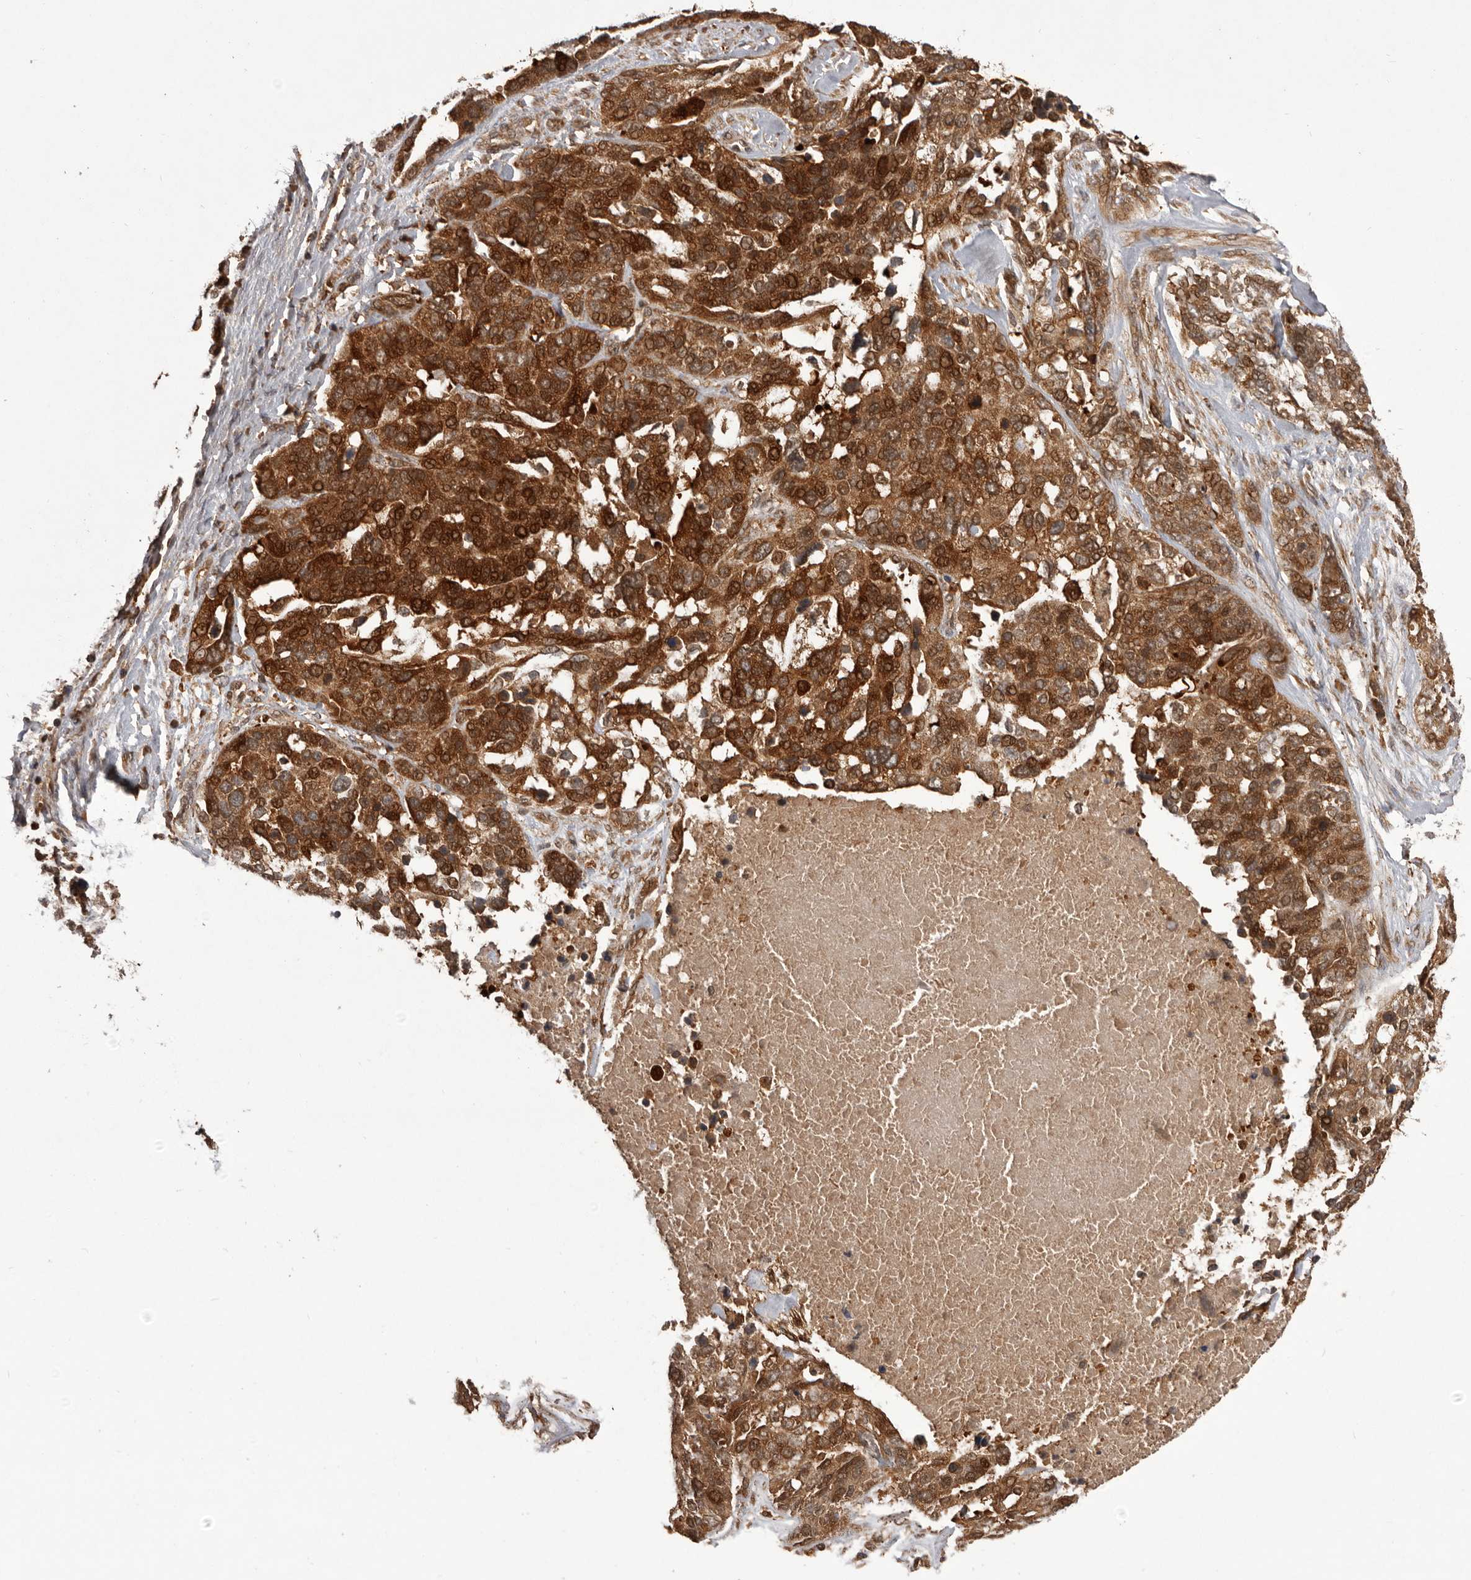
{"staining": {"intensity": "strong", "quantity": ">75%", "location": "cytoplasmic/membranous"}, "tissue": "ovarian cancer", "cell_type": "Tumor cells", "image_type": "cancer", "snomed": [{"axis": "morphology", "description": "Cystadenocarcinoma, serous, NOS"}, {"axis": "topography", "description": "Ovary"}], "caption": "A brown stain labels strong cytoplasmic/membranous staining of a protein in ovarian cancer (serous cystadenocarcinoma) tumor cells. The staining was performed using DAB (3,3'-diaminobenzidine) to visualize the protein expression in brown, while the nuclei were stained in blue with hematoxylin (Magnification: 20x).", "gene": "SLC22A3", "patient": {"sex": "female", "age": 44}}